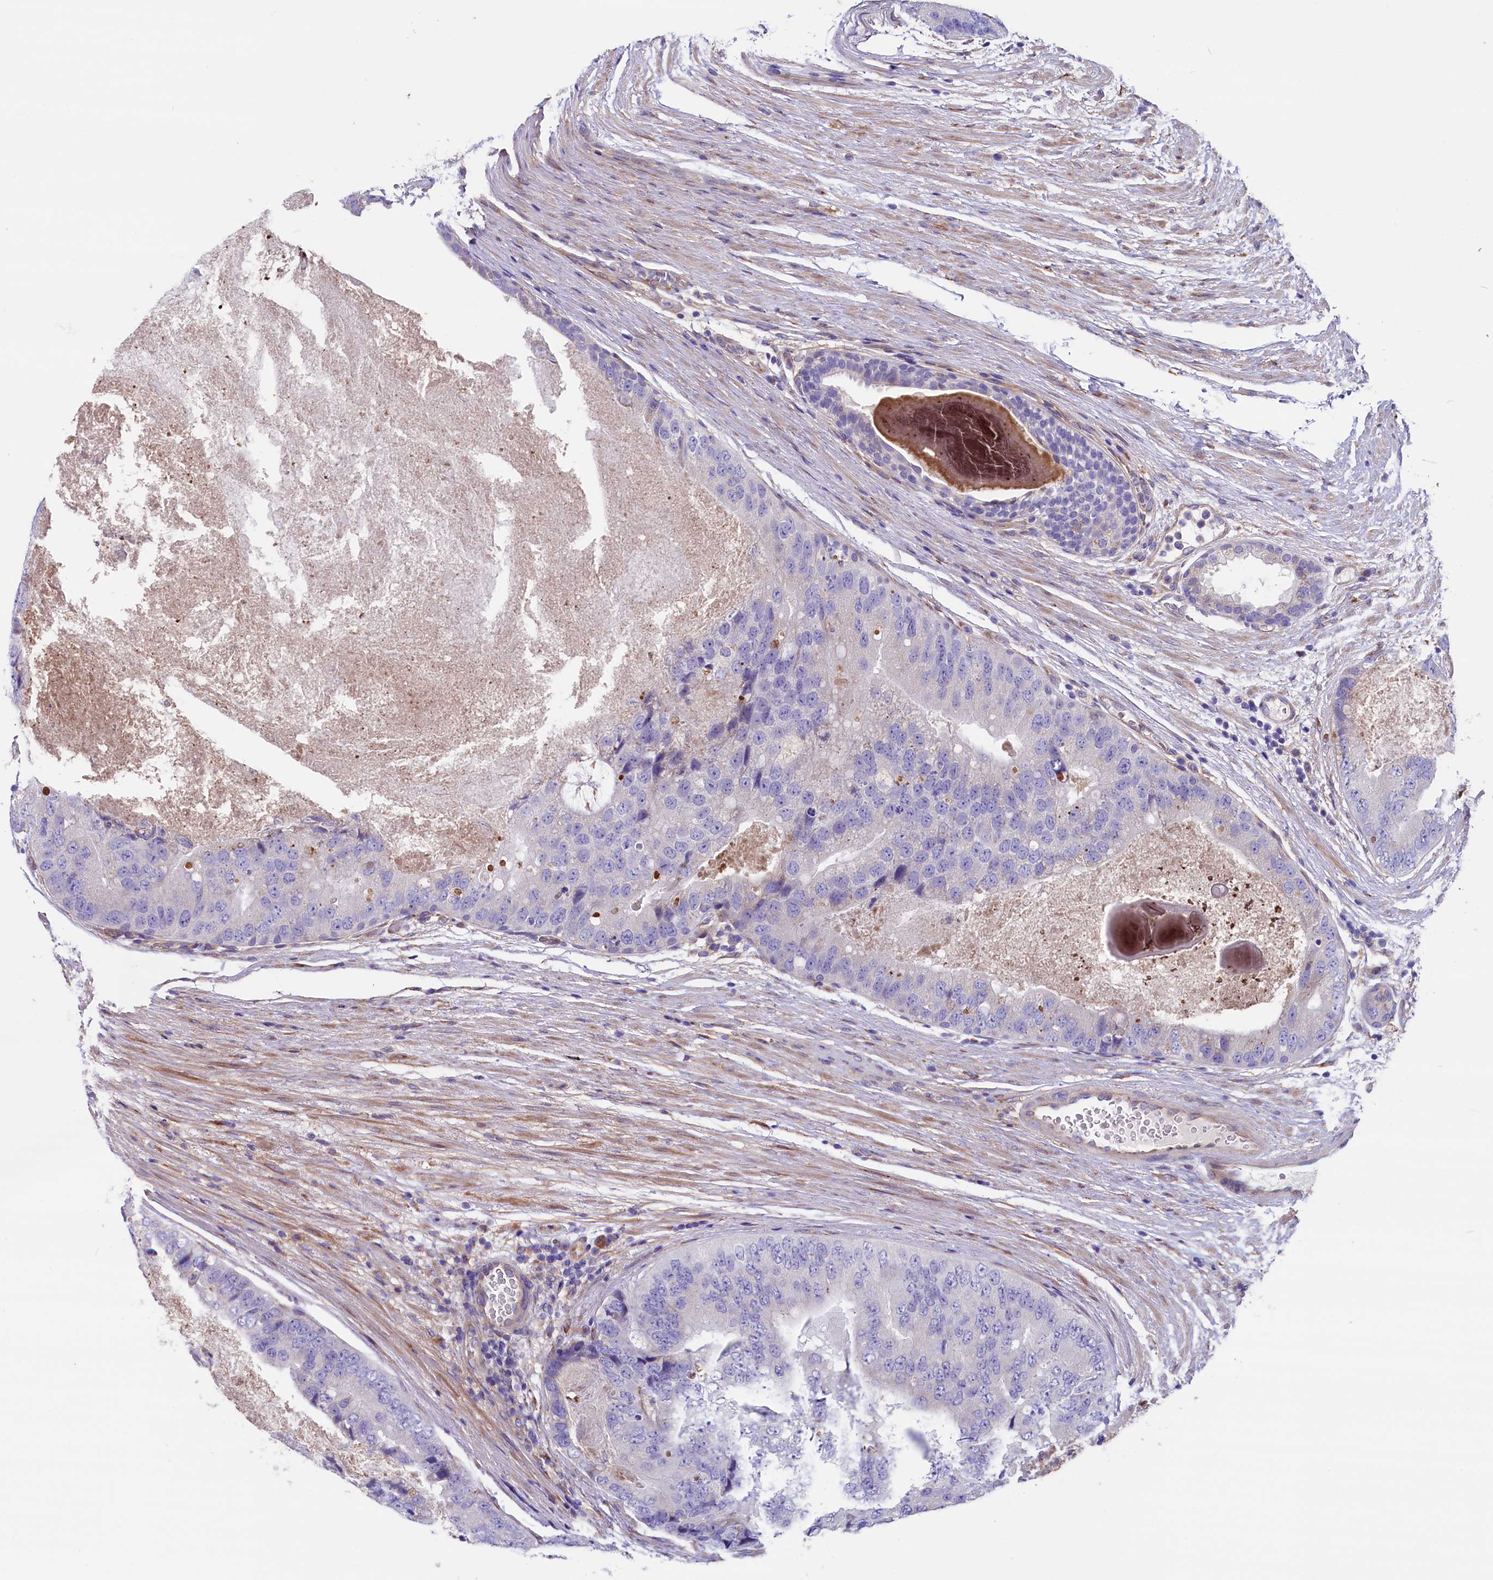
{"staining": {"intensity": "negative", "quantity": "none", "location": "none"}, "tissue": "prostate cancer", "cell_type": "Tumor cells", "image_type": "cancer", "snomed": [{"axis": "morphology", "description": "Adenocarcinoma, High grade"}, {"axis": "topography", "description": "Prostate"}], "caption": "IHC image of neoplastic tissue: human prostate cancer stained with DAB shows no significant protein staining in tumor cells. (Brightfield microscopy of DAB IHC at high magnification).", "gene": "GPR108", "patient": {"sex": "male", "age": 70}}